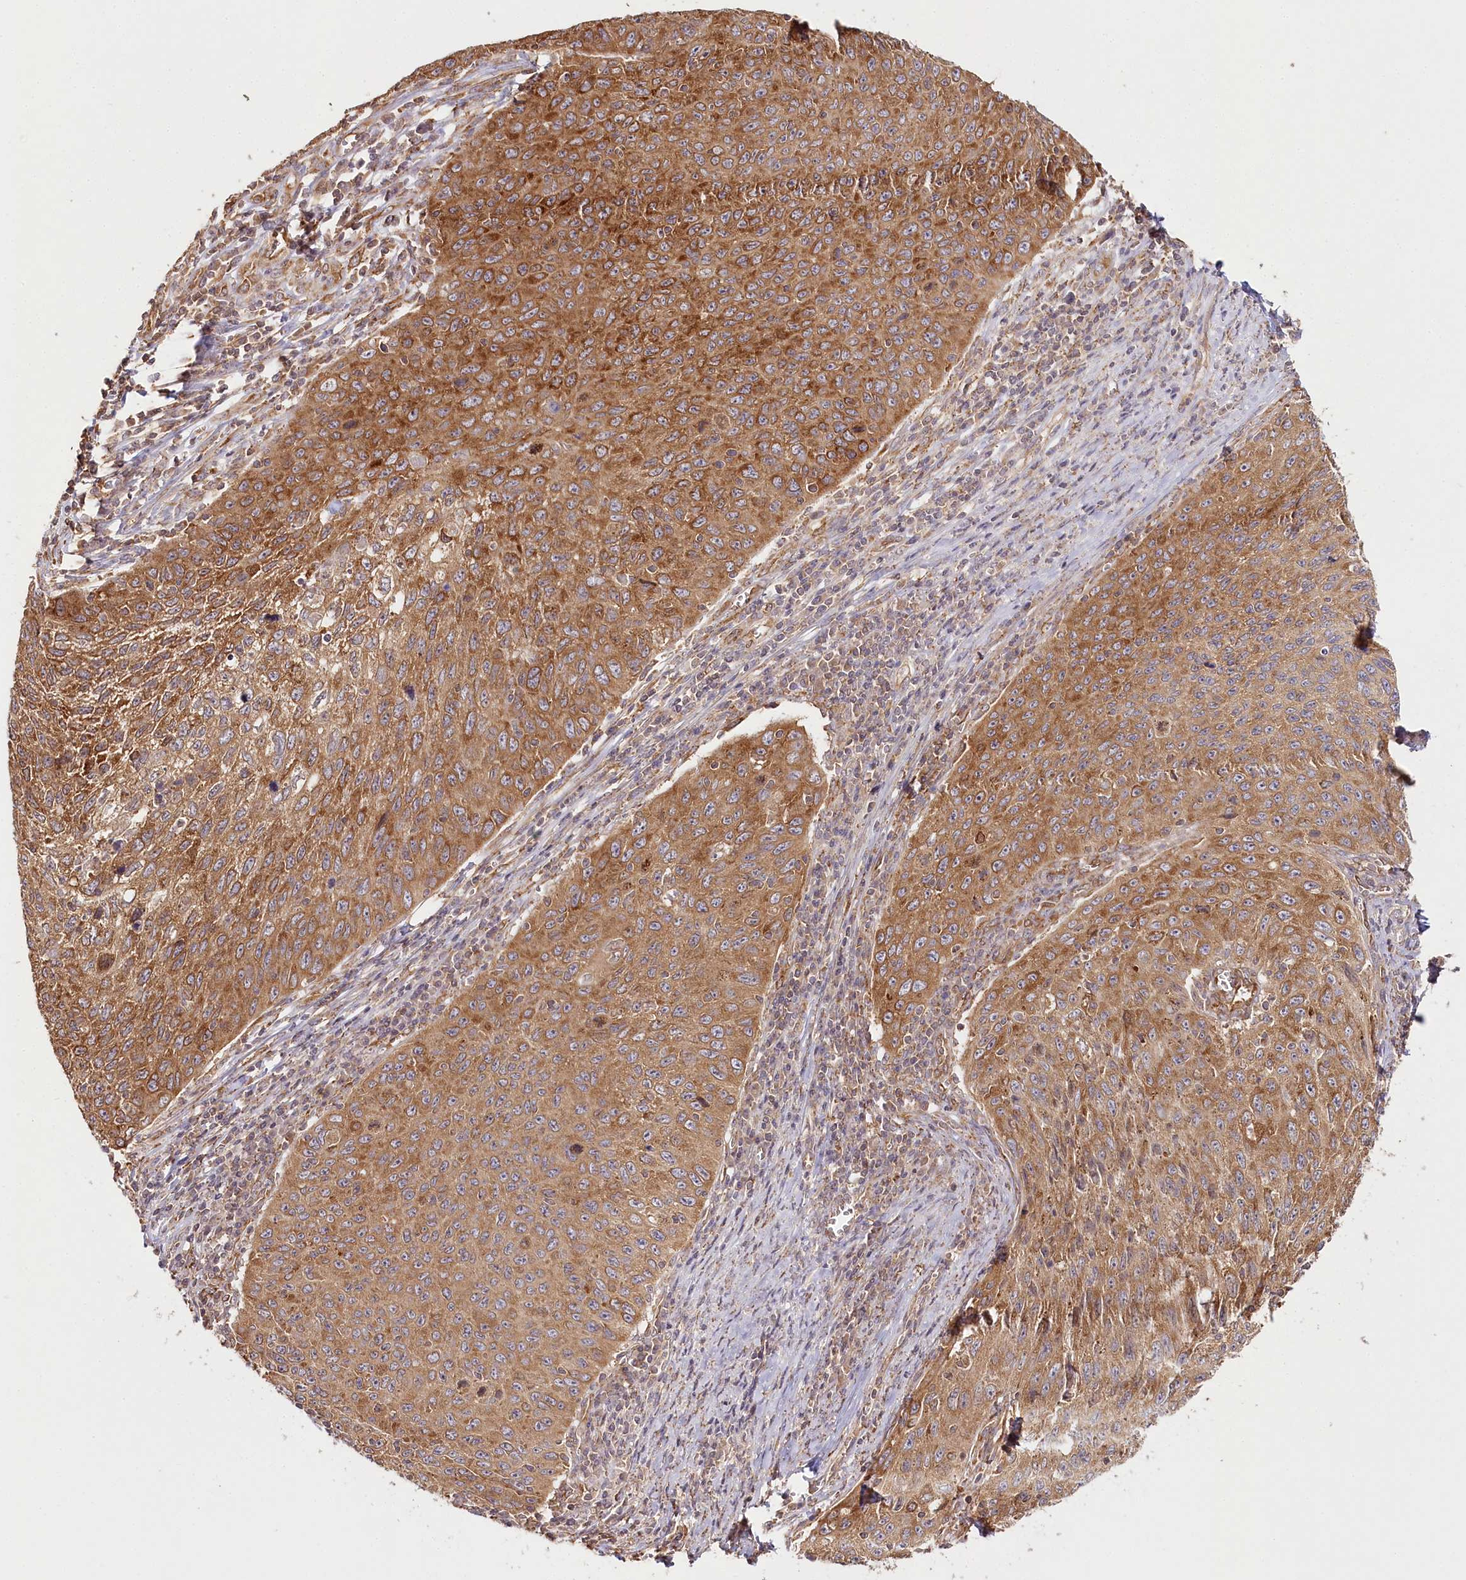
{"staining": {"intensity": "moderate", "quantity": ">75%", "location": "cytoplasmic/membranous"}, "tissue": "cervical cancer", "cell_type": "Tumor cells", "image_type": "cancer", "snomed": [{"axis": "morphology", "description": "Squamous cell carcinoma, NOS"}, {"axis": "topography", "description": "Cervix"}], "caption": "An immunohistochemistry (IHC) image of neoplastic tissue is shown. Protein staining in brown highlights moderate cytoplasmic/membranous positivity in cervical cancer within tumor cells. The protein of interest is shown in brown color, while the nuclei are stained blue.", "gene": "OTUD4", "patient": {"sex": "female", "age": 53}}